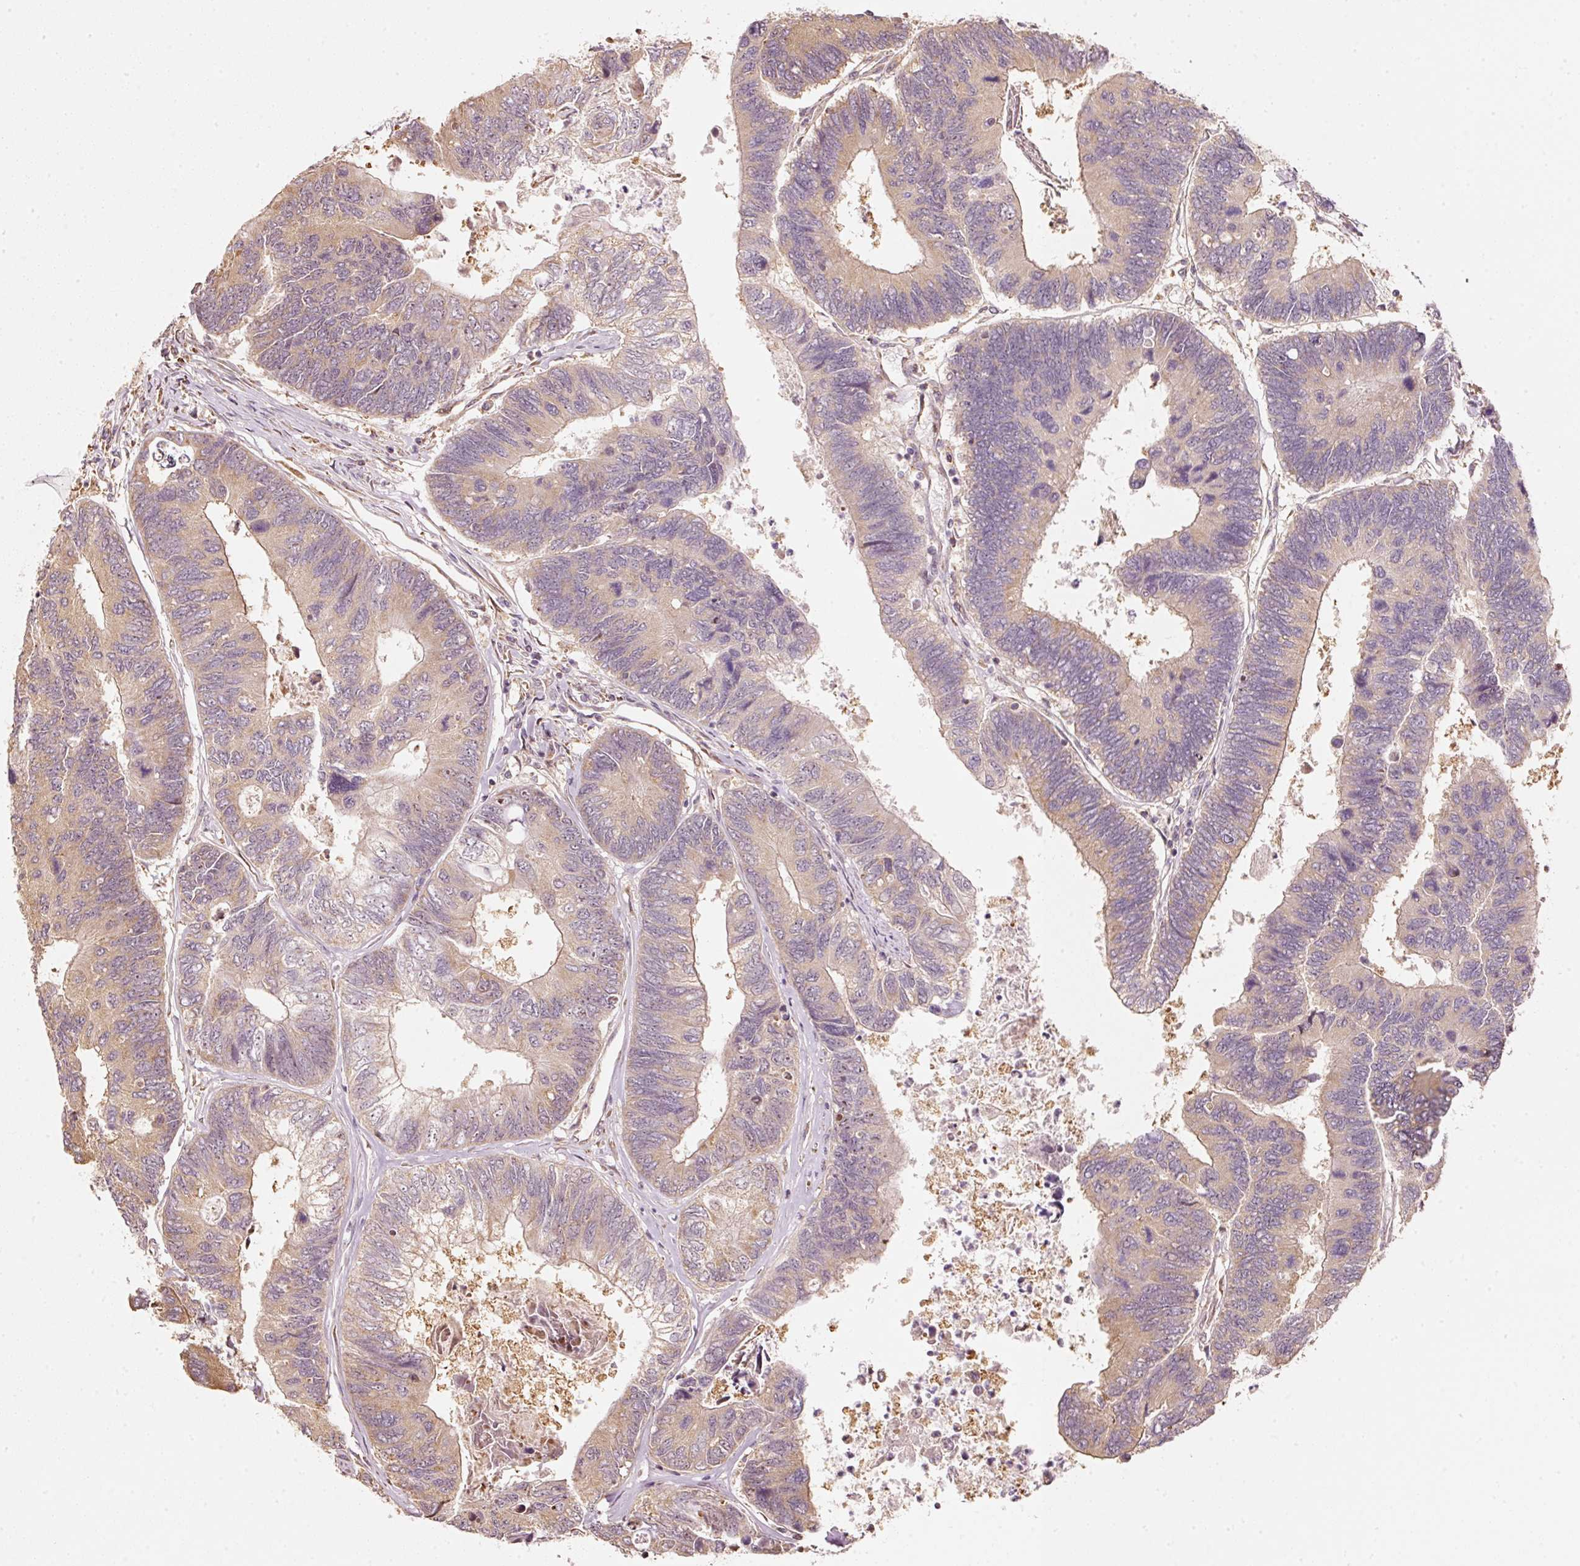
{"staining": {"intensity": "weak", "quantity": ">75%", "location": "cytoplasmic/membranous"}, "tissue": "colorectal cancer", "cell_type": "Tumor cells", "image_type": "cancer", "snomed": [{"axis": "morphology", "description": "Adenocarcinoma, NOS"}, {"axis": "topography", "description": "Colon"}], "caption": "About >75% of tumor cells in human adenocarcinoma (colorectal) display weak cytoplasmic/membranous protein staining as visualized by brown immunohistochemical staining.", "gene": "RAB35", "patient": {"sex": "female", "age": 67}}